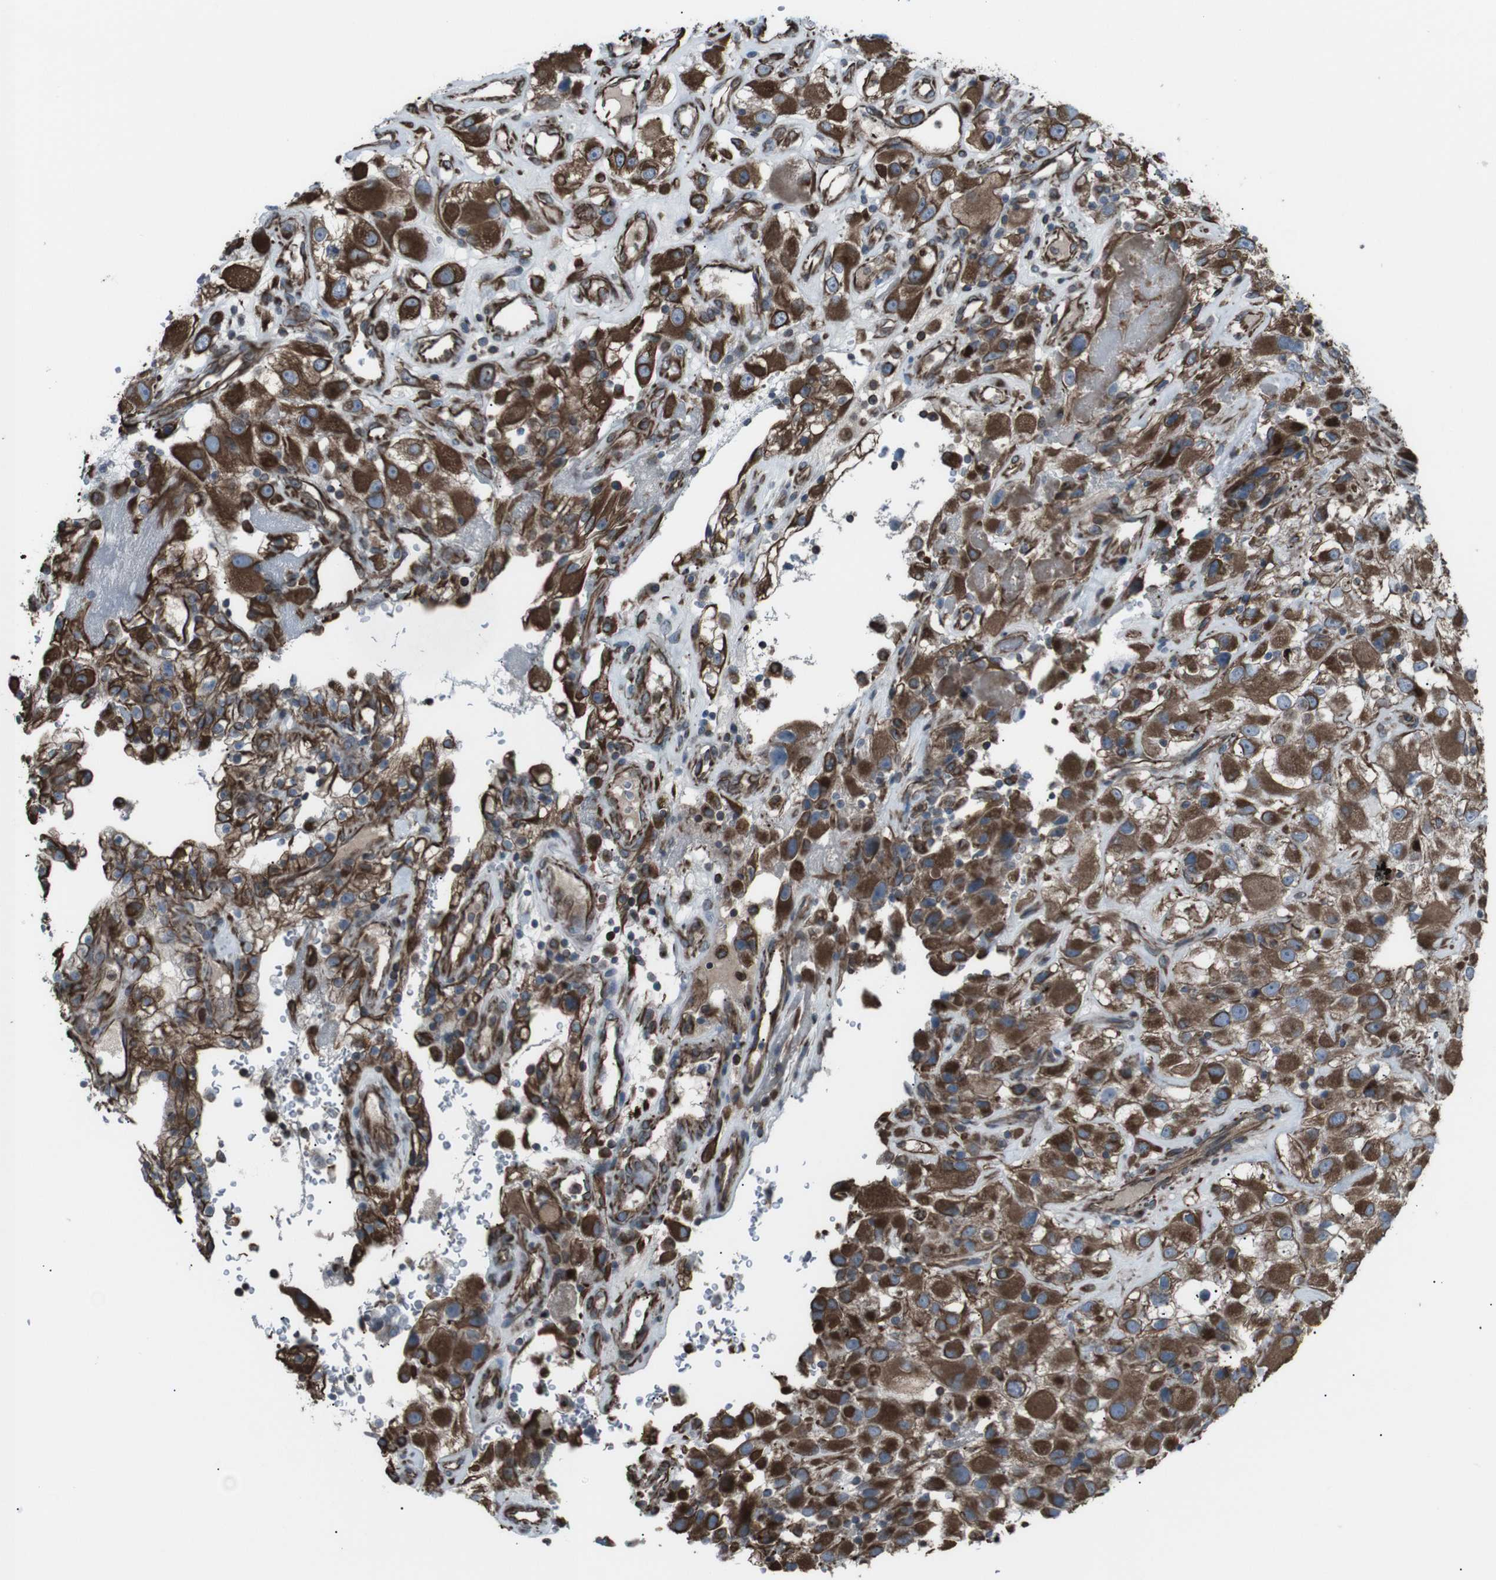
{"staining": {"intensity": "strong", "quantity": ">75%", "location": "cytoplasmic/membranous"}, "tissue": "renal cancer", "cell_type": "Tumor cells", "image_type": "cancer", "snomed": [{"axis": "morphology", "description": "Adenocarcinoma, NOS"}, {"axis": "topography", "description": "Kidney"}], "caption": "There is high levels of strong cytoplasmic/membranous positivity in tumor cells of adenocarcinoma (renal), as demonstrated by immunohistochemical staining (brown color).", "gene": "TMEM141", "patient": {"sex": "female", "age": 52}}